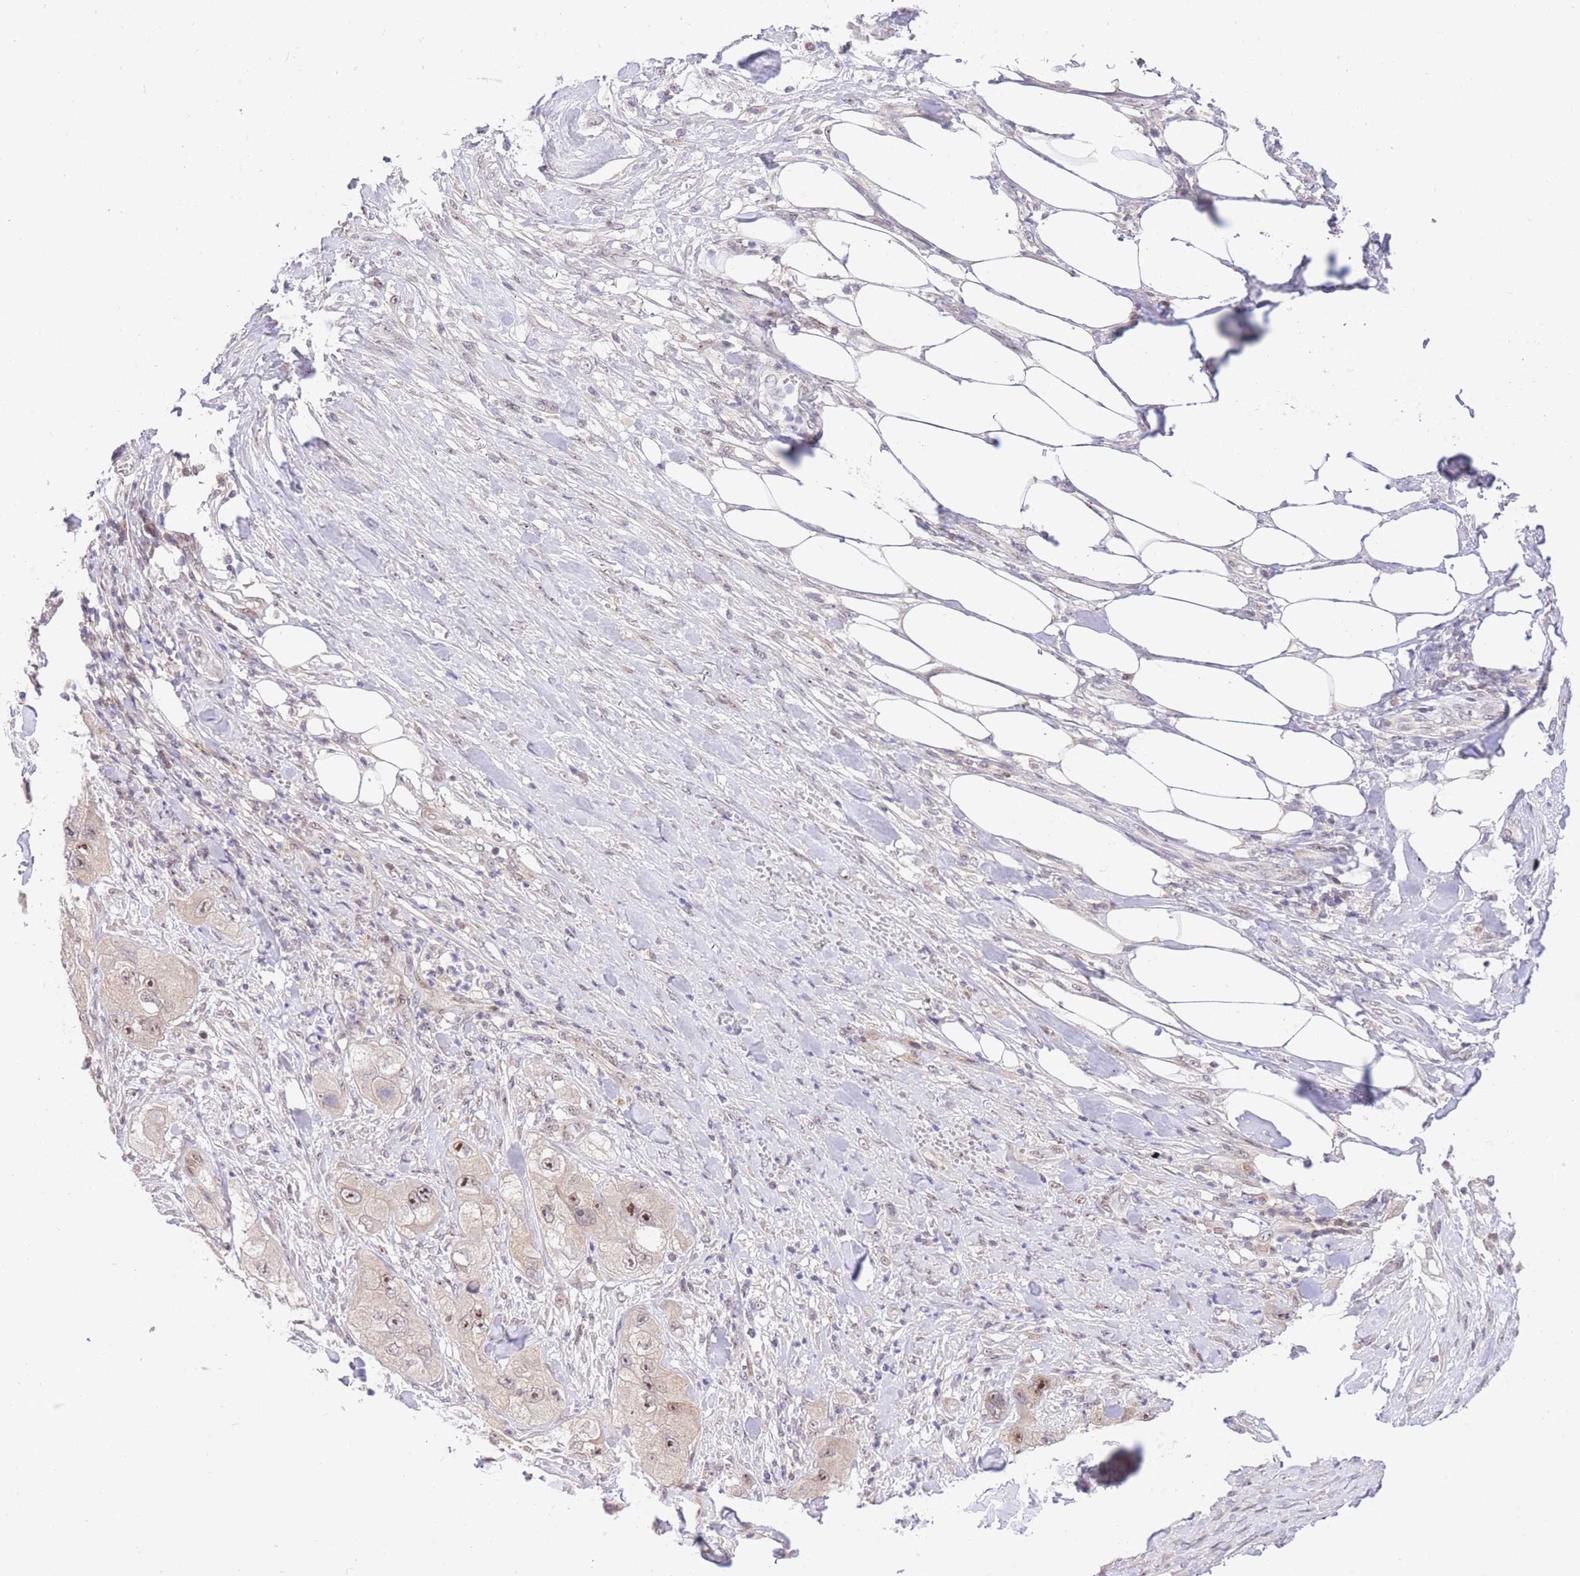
{"staining": {"intensity": "moderate", "quantity": ">75%", "location": "nuclear"}, "tissue": "skin cancer", "cell_type": "Tumor cells", "image_type": "cancer", "snomed": [{"axis": "morphology", "description": "Squamous cell carcinoma, NOS"}, {"axis": "topography", "description": "Skin"}, {"axis": "topography", "description": "Subcutis"}], "caption": "Protein expression analysis of skin cancer exhibits moderate nuclear positivity in approximately >75% of tumor cells. (DAB (3,3'-diaminobenzidine) IHC with brightfield microscopy, high magnification).", "gene": "STK39", "patient": {"sex": "male", "age": 73}}